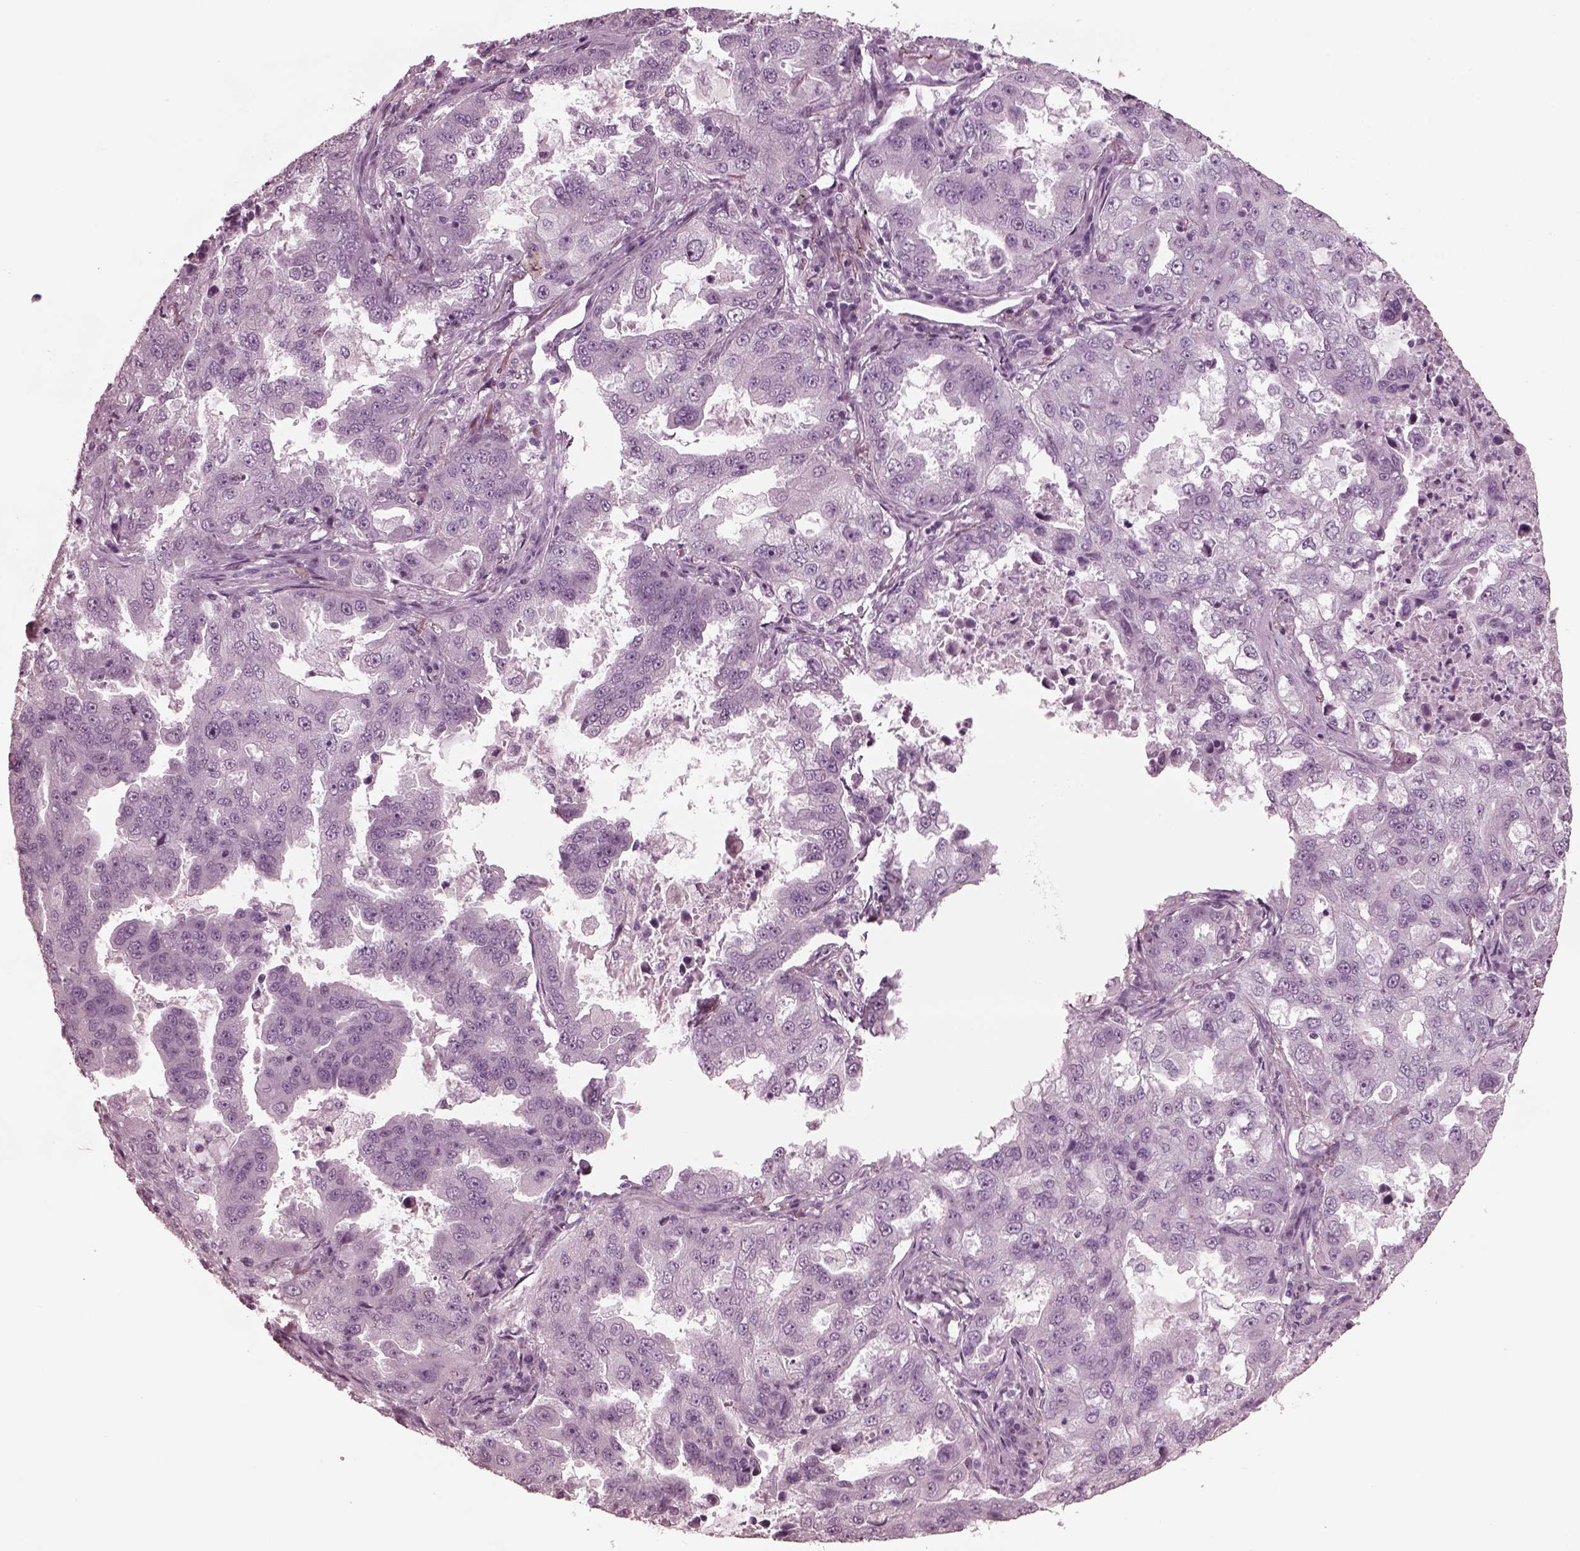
{"staining": {"intensity": "negative", "quantity": "none", "location": "none"}, "tissue": "lung cancer", "cell_type": "Tumor cells", "image_type": "cancer", "snomed": [{"axis": "morphology", "description": "Adenocarcinoma, NOS"}, {"axis": "topography", "description": "Lung"}], "caption": "A photomicrograph of adenocarcinoma (lung) stained for a protein demonstrates no brown staining in tumor cells.", "gene": "GRM6", "patient": {"sex": "female", "age": 61}}